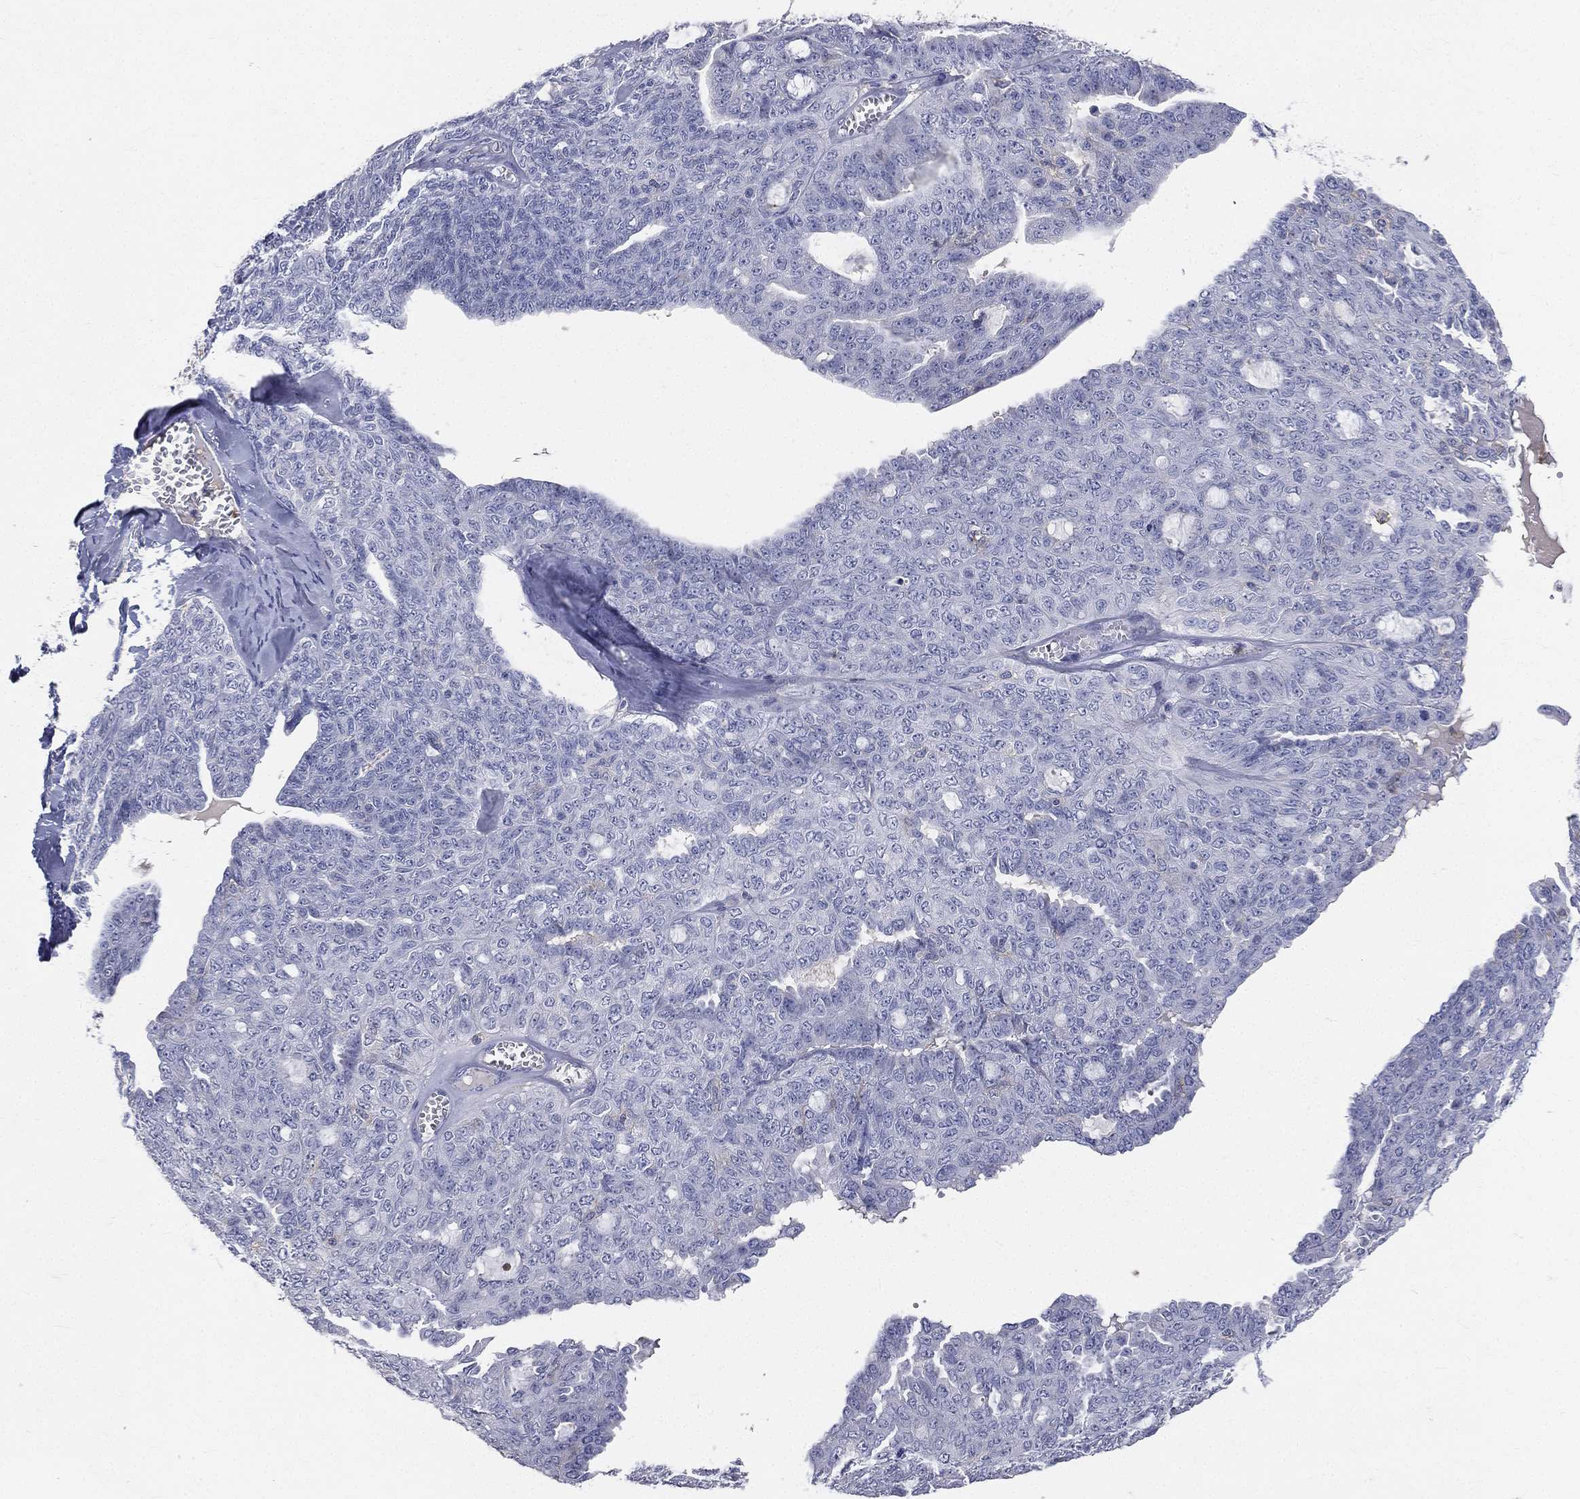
{"staining": {"intensity": "negative", "quantity": "none", "location": "none"}, "tissue": "ovarian cancer", "cell_type": "Tumor cells", "image_type": "cancer", "snomed": [{"axis": "morphology", "description": "Cystadenocarcinoma, serous, NOS"}, {"axis": "topography", "description": "Ovary"}], "caption": "IHC of human ovarian cancer shows no staining in tumor cells.", "gene": "CD33", "patient": {"sex": "female", "age": 71}}